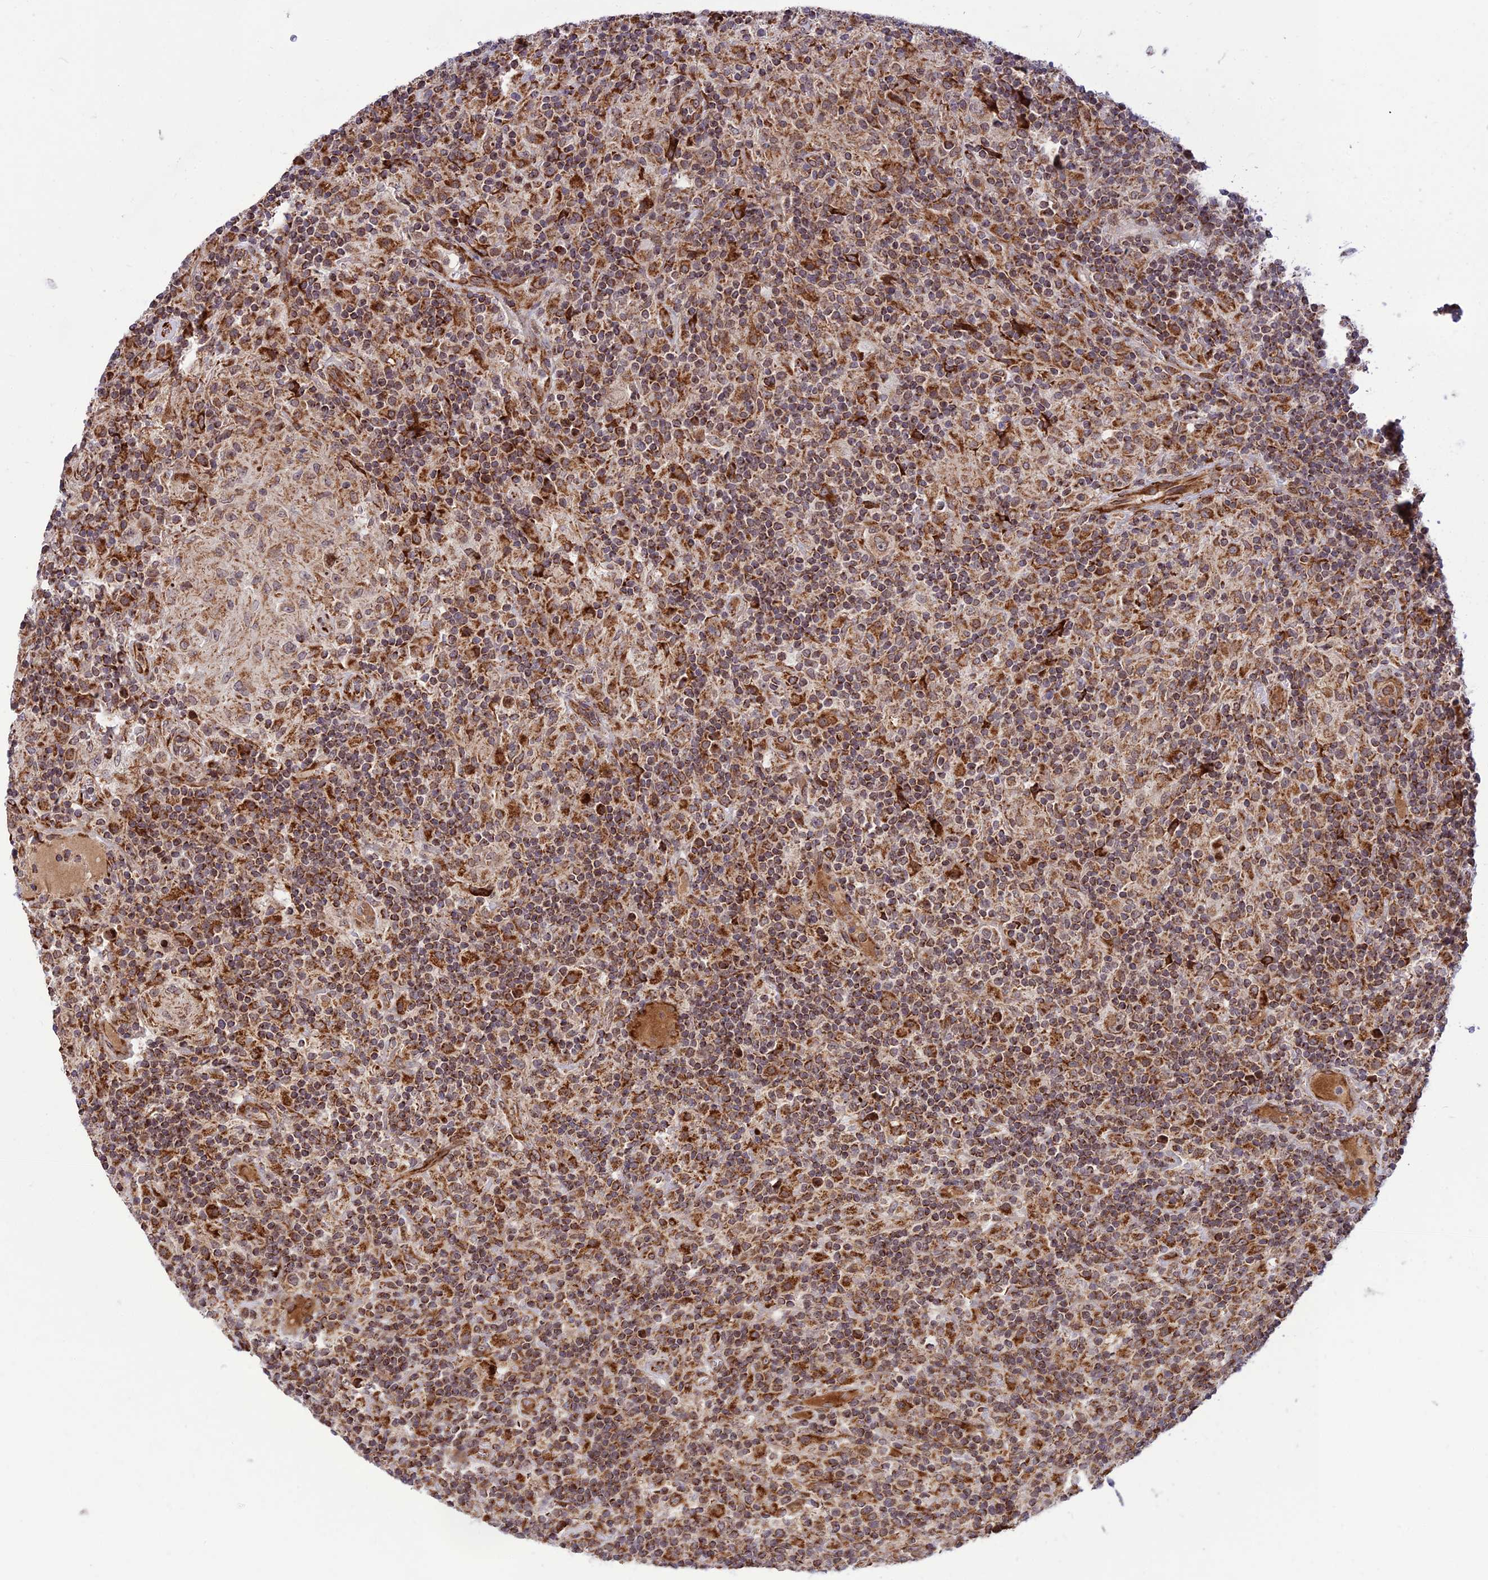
{"staining": {"intensity": "moderate", "quantity": ">75%", "location": "cytoplasmic/membranous"}, "tissue": "lymphoma", "cell_type": "Tumor cells", "image_type": "cancer", "snomed": [{"axis": "morphology", "description": "Hodgkin's disease, NOS"}, {"axis": "topography", "description": "Lymph node"}], "caption": "Human Hodgkin's disease stained with a protein marker shows moderate staining in tumor cells.", "gene": "CRTAP", "patient": {"sex": "male", "age": 70}}